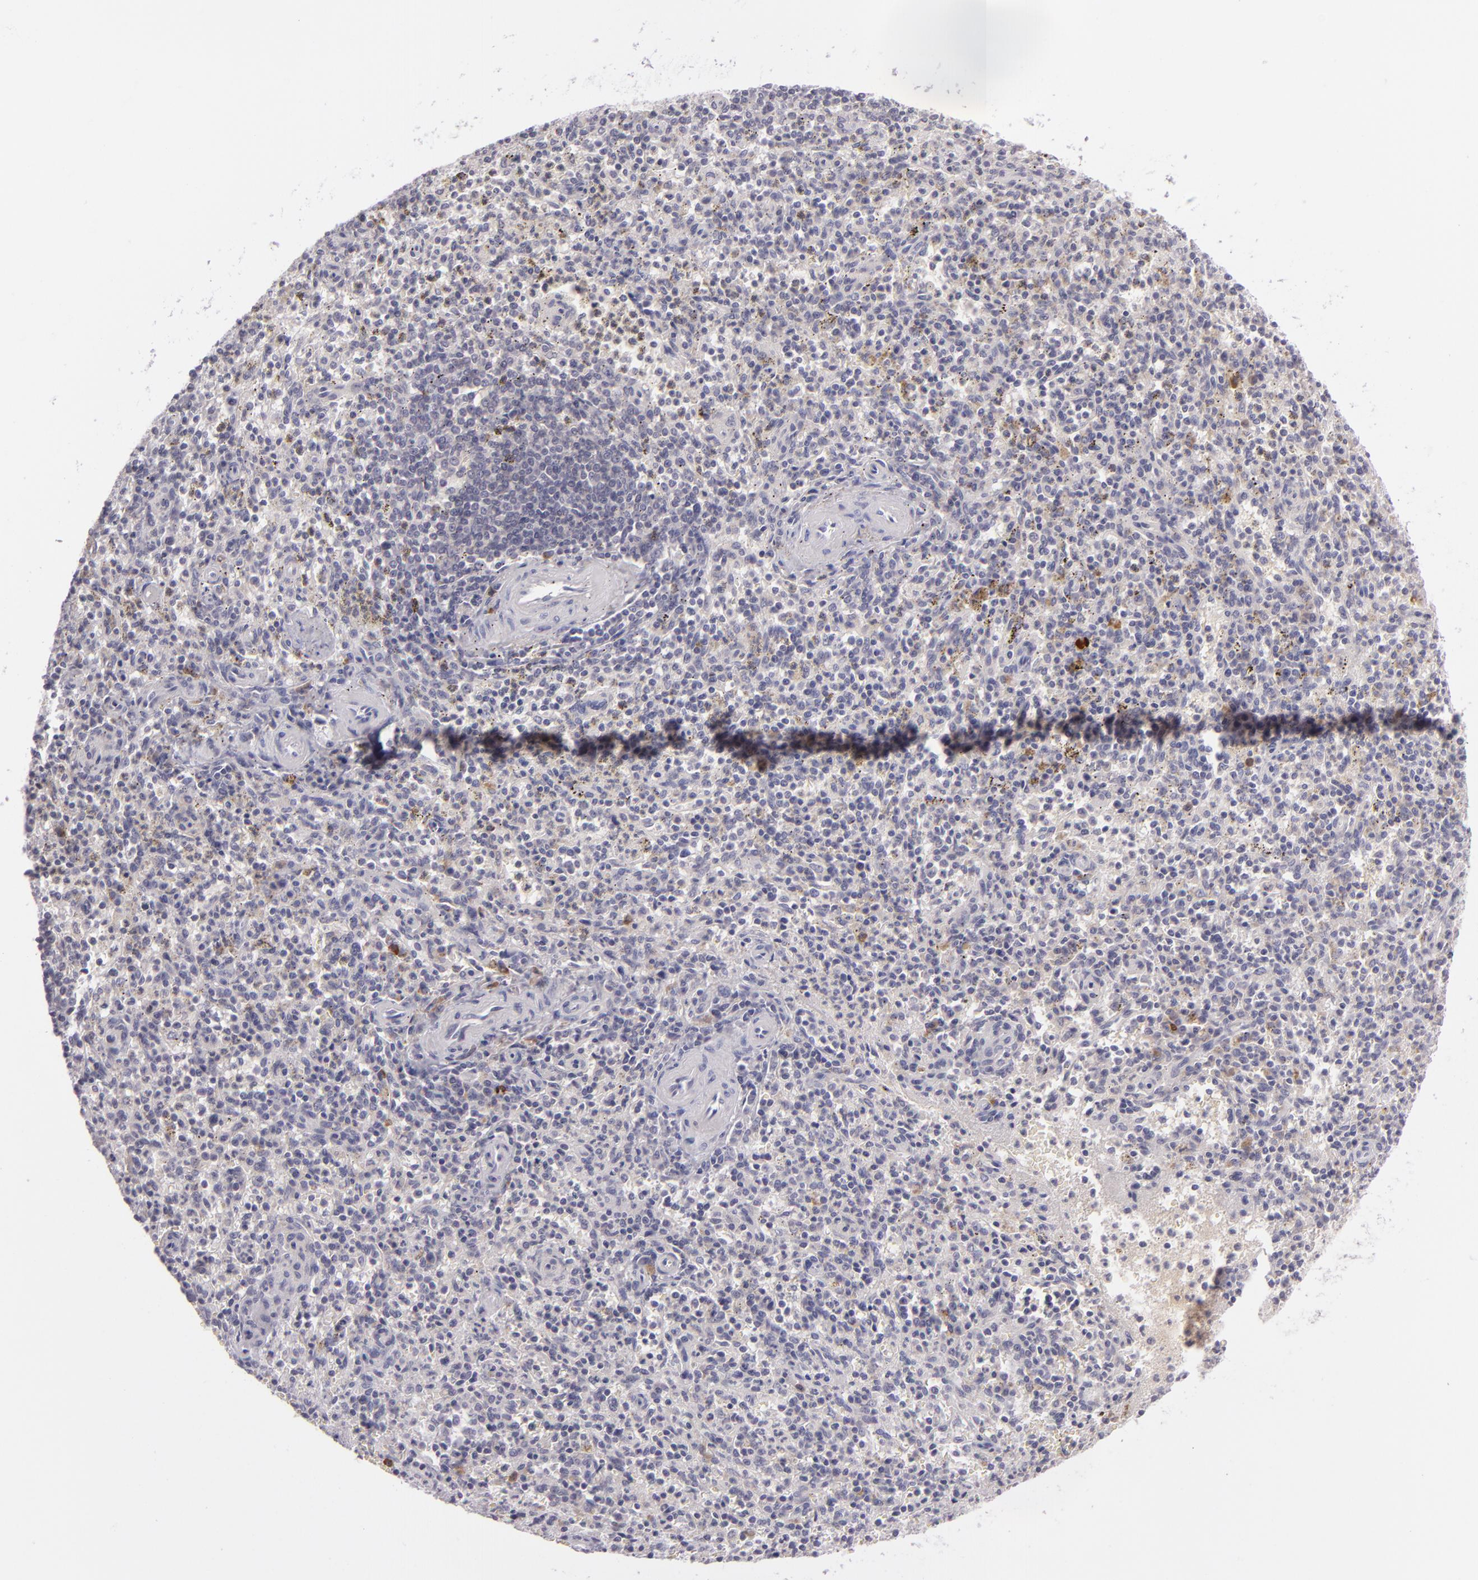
{"staining": {"intensity": "negative", "quantity": "none", "location": "none"}, "tissue": "spleen", "cell_type": "Cells in red pulp", "image_type": "normal", "snomed": [{"axis": "morphology", "description": "Normal tissue, NOS"}, {"axis": "topography", "description": "Spleen"}], "caption": "DAB immunohistochemical staining of benign human spleen reveals no significant staining in cells in red pulp.", "gene": "DAG1", "patient": {"sex": "male", "age": 72}}